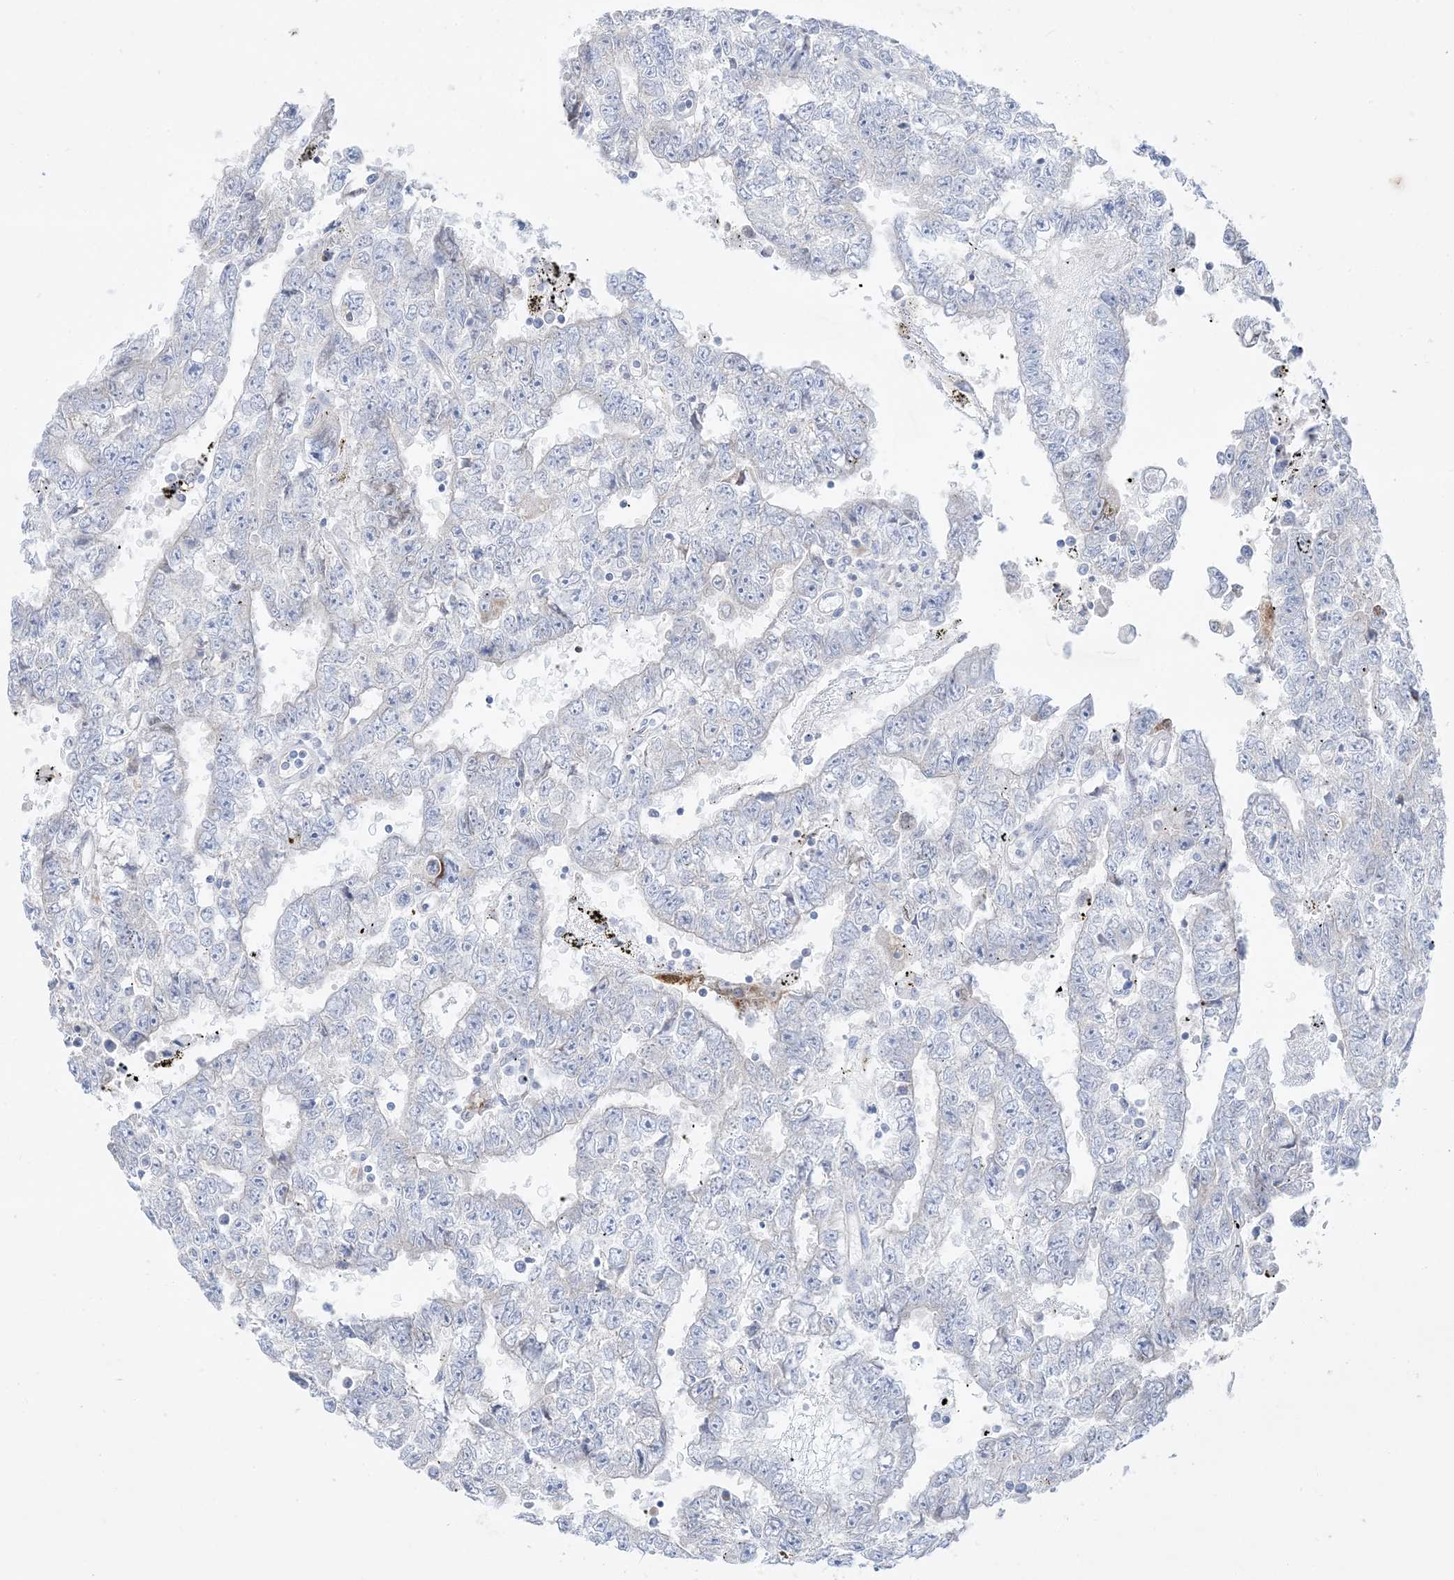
{"staining": {"intensity": "negative", "quantity": "none", "location": "none"}, "tissue": "testis cancer", "cell_type": "Tumor cells", "image_type": "cancer", "snomed": [{"axis": "morphology", "description": "Carcinoma, Embryonal, NOS"}, {"axis": "topography", "description": "Testis"}], "caption": "Protein analysis of testis embryonal carcinoma demonstrates no significant positivity in tumor cells.", "gene": "FAM184A", "patient": {"sex": "male", "age": 25}}